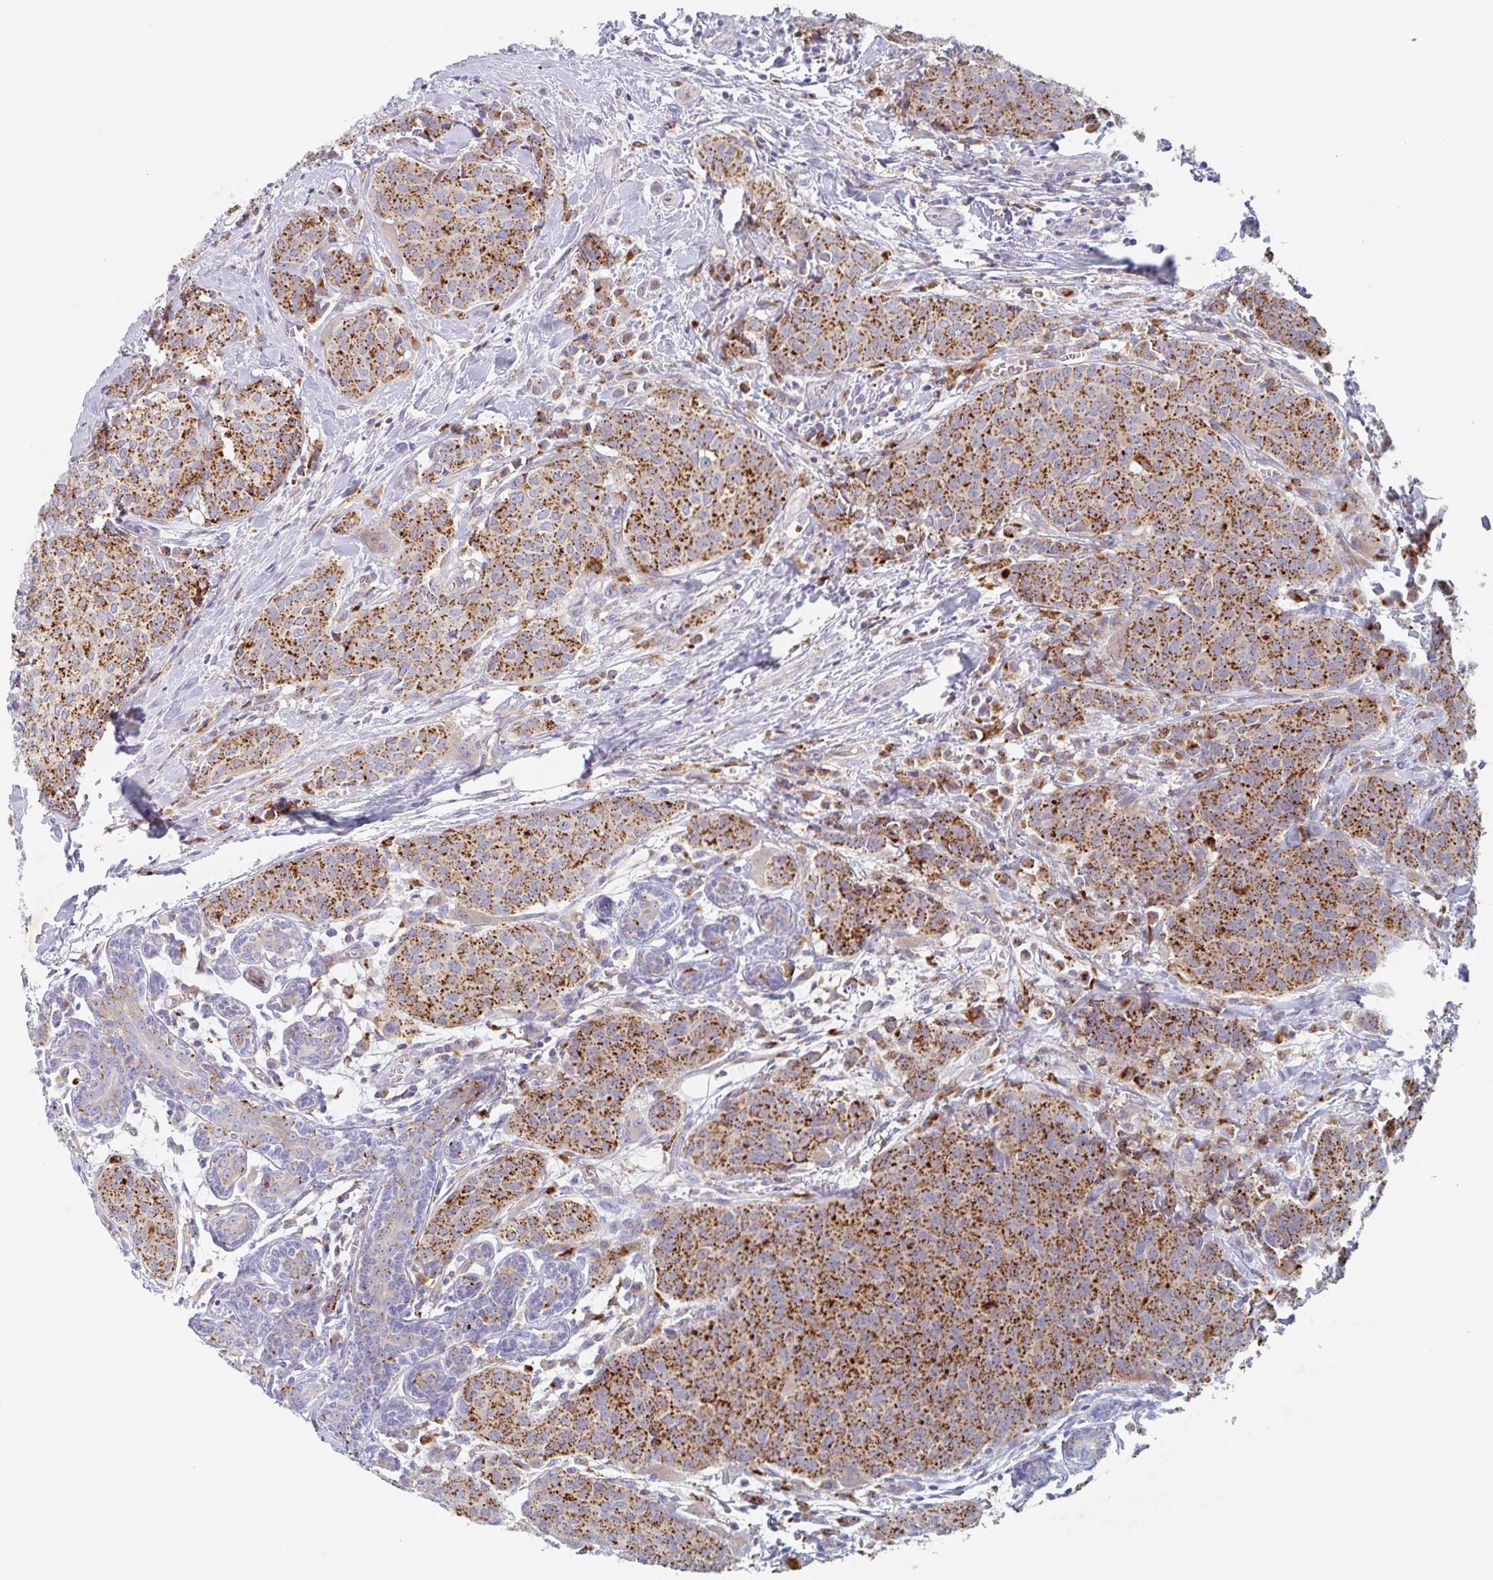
{"staining": {"intensity": "strong", "quantity": ">75%", "location": "cytoplasmic/membranous"}, "tissue": "breast cancer", "cell_type": "Tumor cells", "image_type": "cancer", "snomed": [{"axis": "morphology", "description": "Duct carcinoma"}, {"axis": "topography", "description": "Breast"}], "caption": "Breast cancer (invasive ductal carcinoma) tissue shows strong cytoplasmic/membranous positivity in about >75% of tumor cells", "gene": "MANBA", "patient": {"sex": "female", "age": 47}}